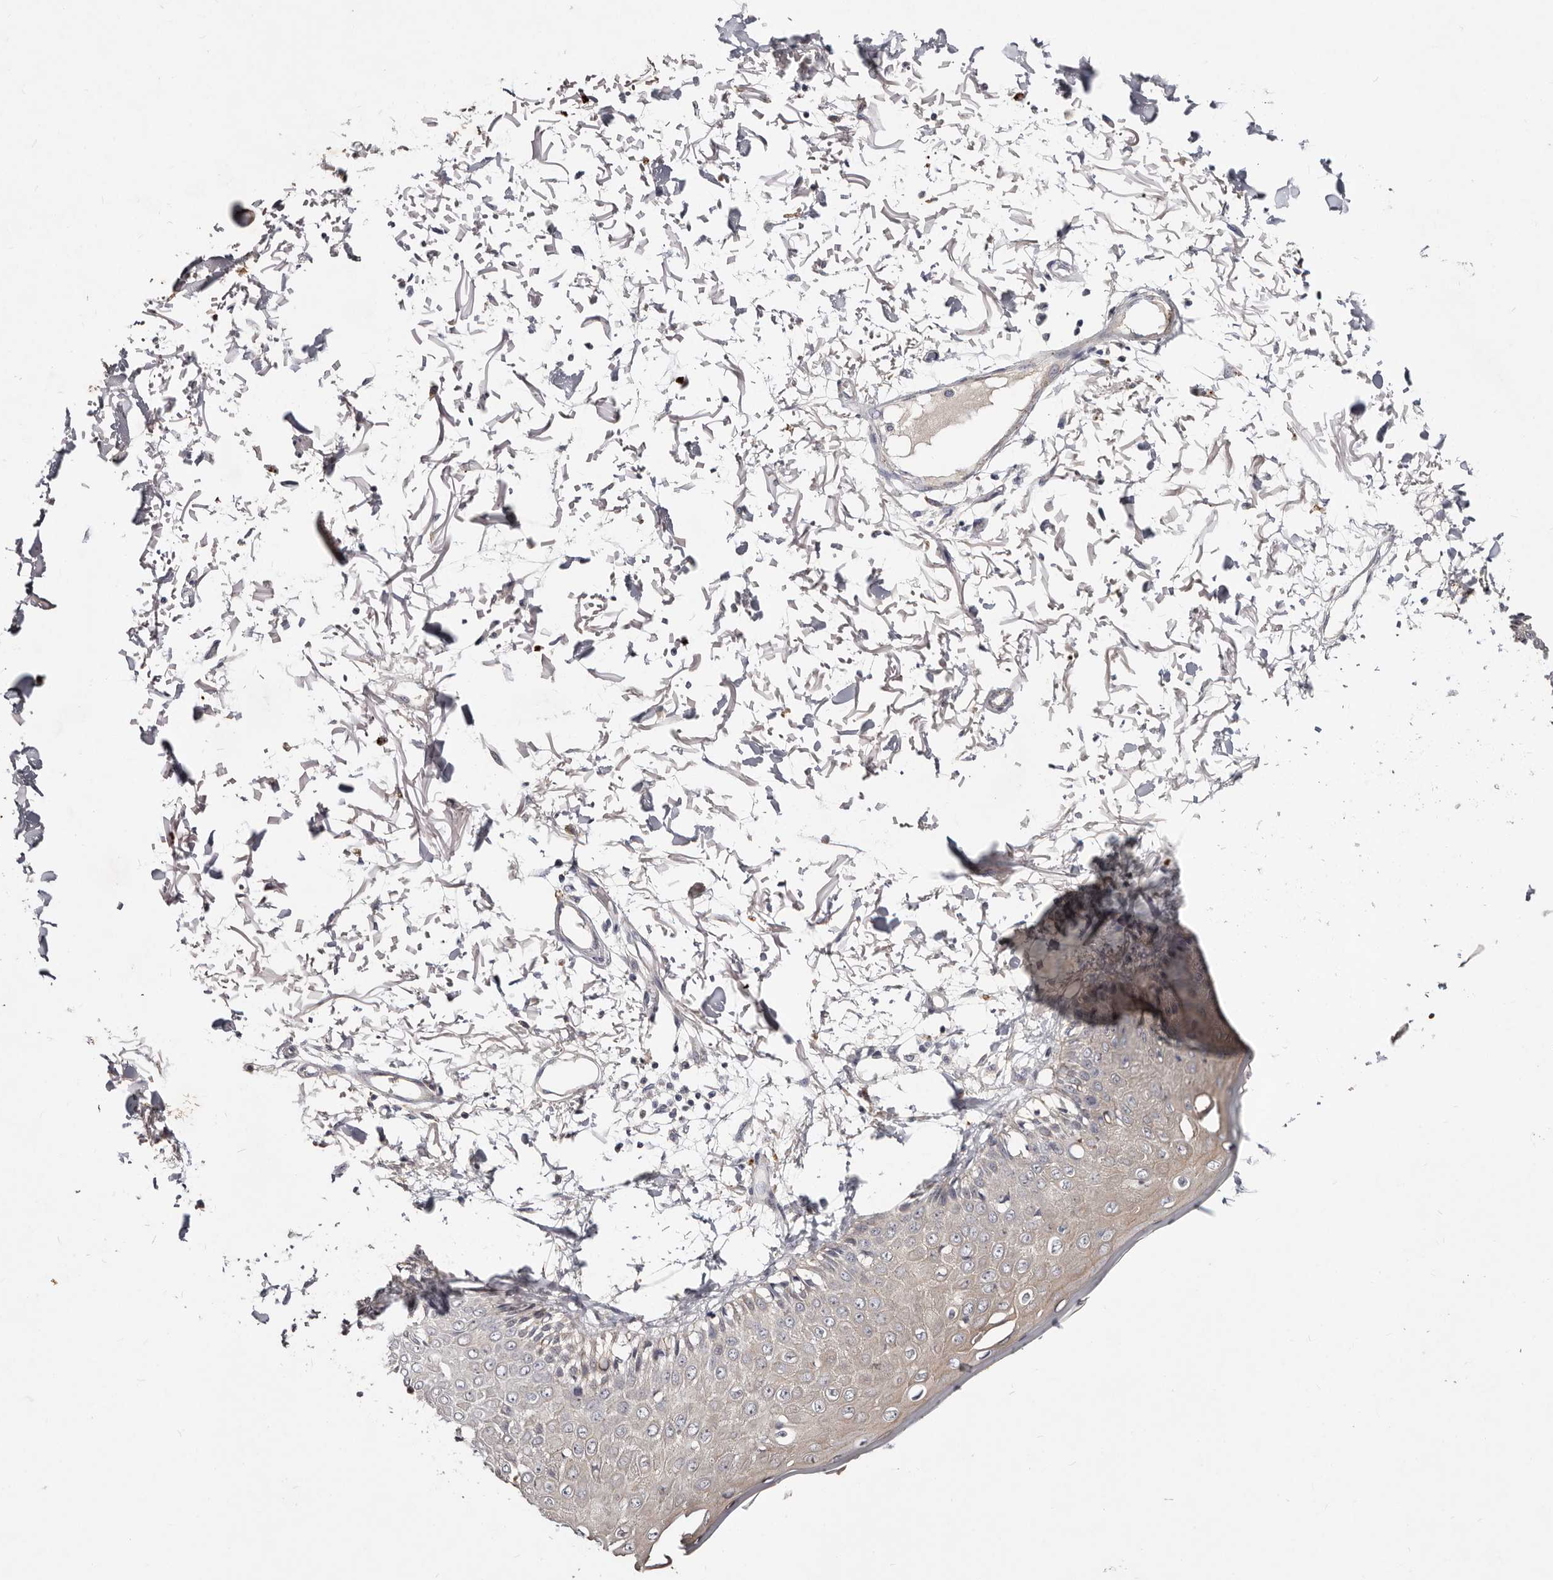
{"staining": {"intensity": "negative", "quantity": "none", "location": "none"}, "tissue": "skin", "cell_type": "Fibroblasts", "image_type": "normal", "snomed": [{"axis": "morphology", "description": "Normal tissue, NOS"}, {"axis": "morphology", "description": "Squamous cell carcinoma, NOS"}, {"axis": "topography", "description": "Skin"}, {"axis": "topography", "description": "Peripheral nerve tissue"}], "caption": "This histopathology image is of unremarkable skin stained with immunohistochemistry to label a protein in brown with the nuclei are counter-stained blue. There is no staining in fibroblasts.", "gene": "MRPS33", "patient": {"sex": "male", "age": 83}}